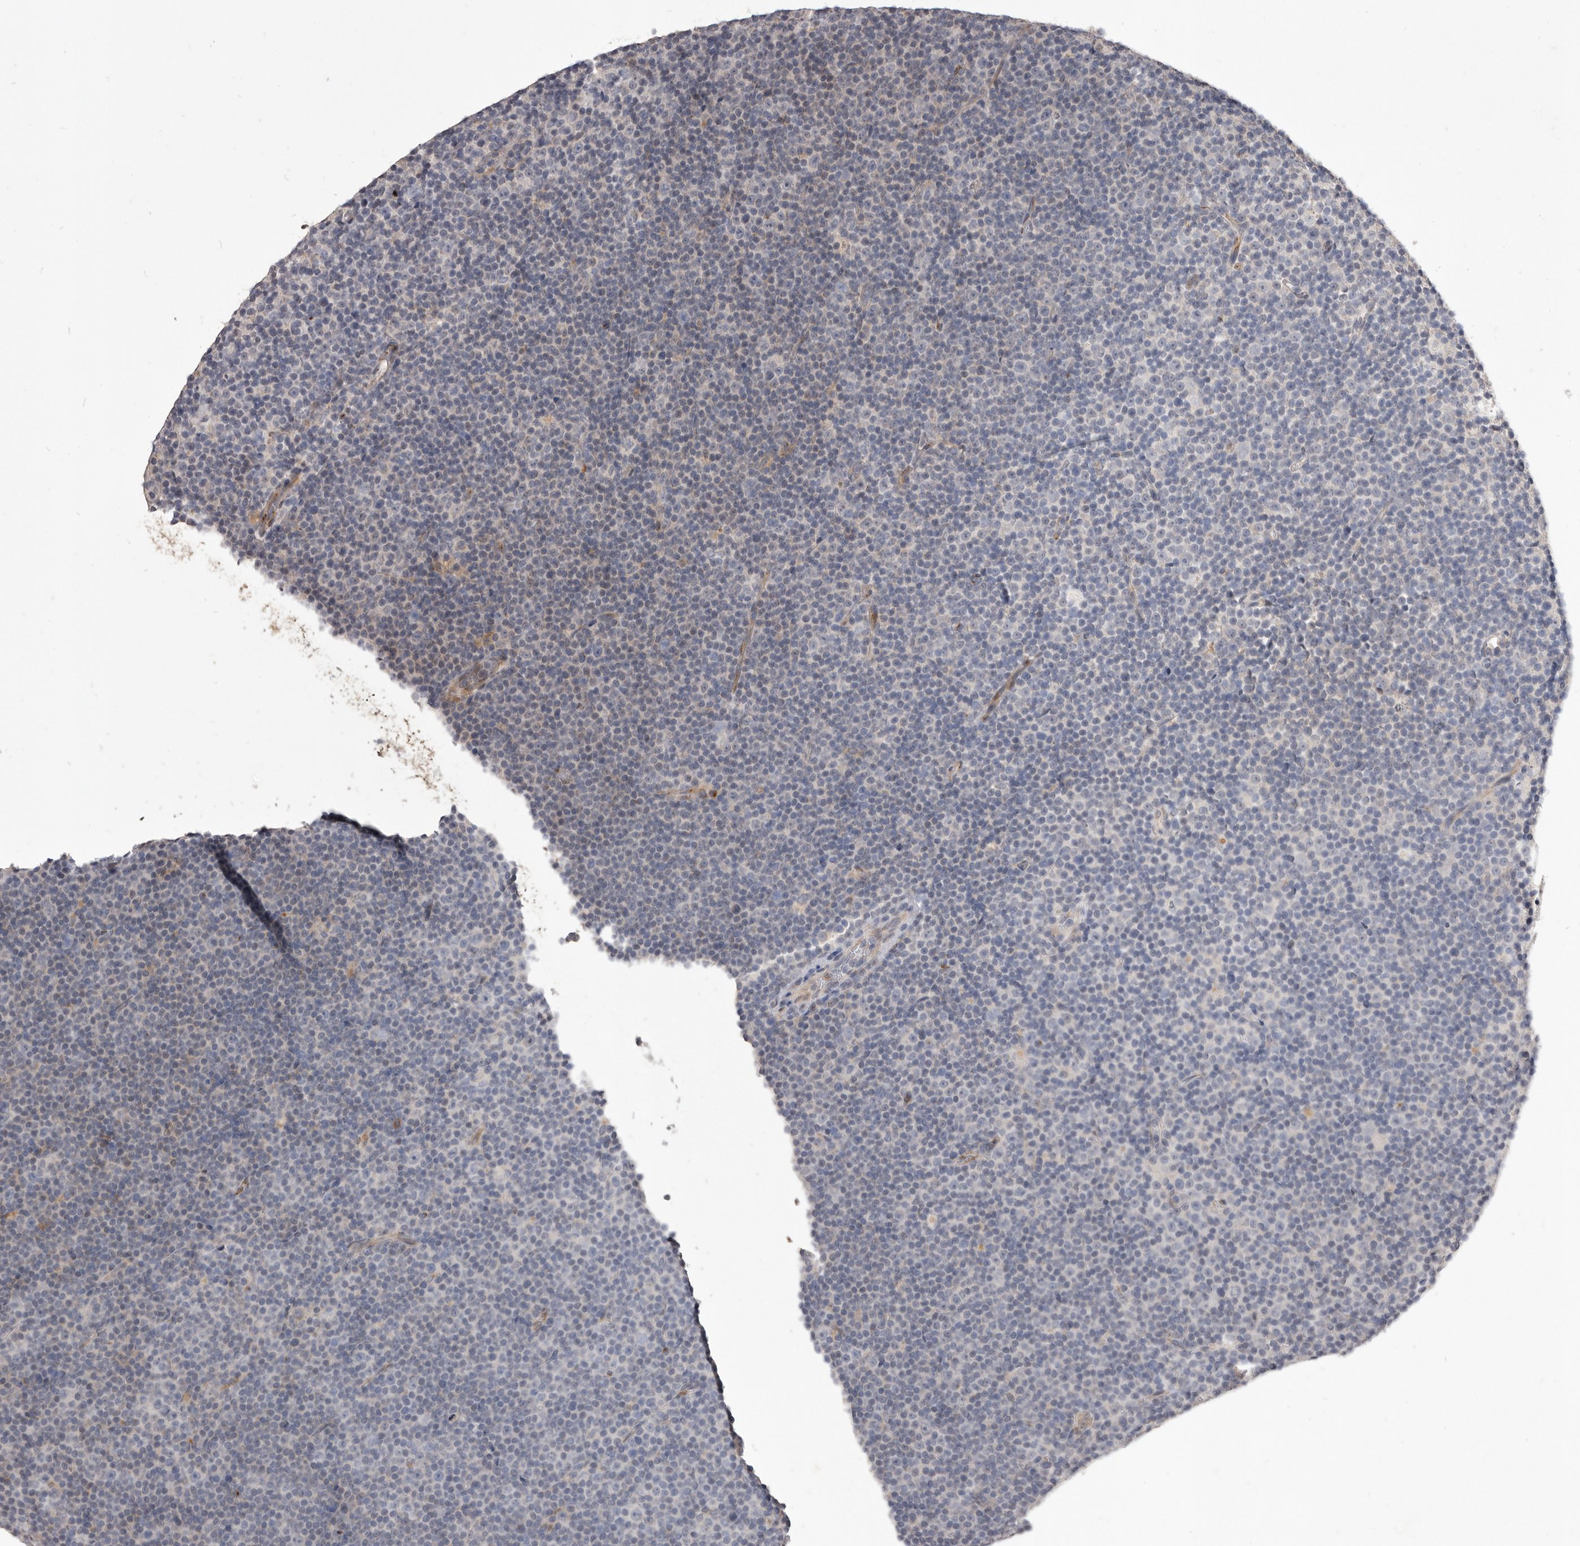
{"staining": {"intensity": "negative", "quantity": "none", "location": "none"}, "tissue": "lymphoma", "cell_type": "Tumor cells", "image_type": "cancer", "snomed": [{"axis": "morphology", "description": "Malignant lymphoma, non-Hodgkin's type, Low grade"}, {"axis": "topography", "description": "Lymph node"}], "caption": "Tumor cells are negative for protein expression in human low-grade malignant lymphoma, non-Hodgkin's type. (Immunohistochemistry, brightfield microscopy, high magnification).", "gene": "VPS45", "patient": {"sex": "female", "age": 67}}